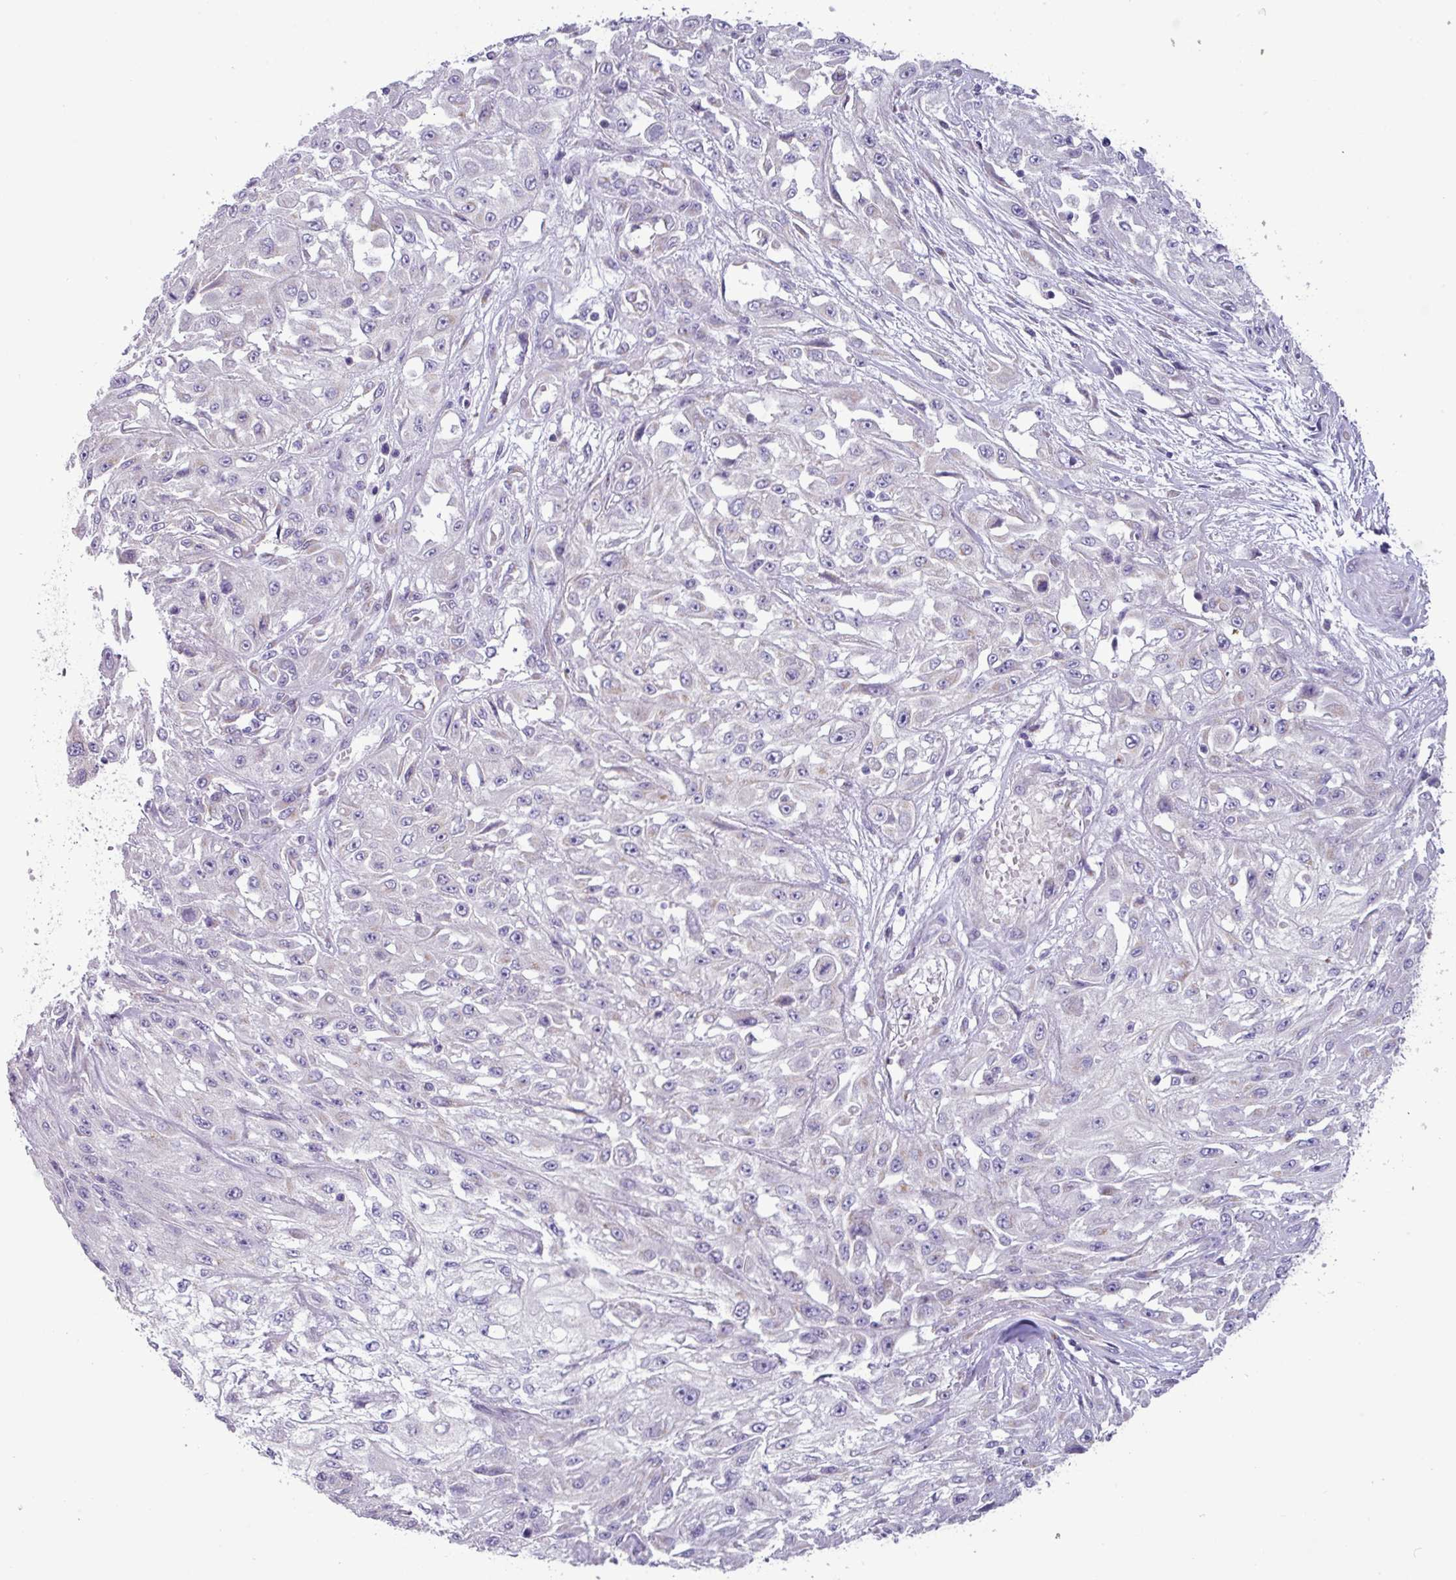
{"staining": {"intensity": "negative", "quantity": "none", "location": "none"}, "tissue": "skin cancer", "cell_type": "Tumor cells", "image_type": "cancer", "snomed": [{"axis": "morphology", "description": "Squamous cell carcinoma, NOS"}, {"axis": "morphology", "description": "Squamous cell carcinoma, metastatic, NOS"}, {"axis": "topography", "description": "Skin"}, {"axis": "topography", "description": "Lymph node"}], "caption": "The micrograph demonstrates no significant expression in tumor cells of skin metastatic squamous cell carcinoma.", "gene": "STIMATE", "patient": {"sex": "male", "age": 75}}